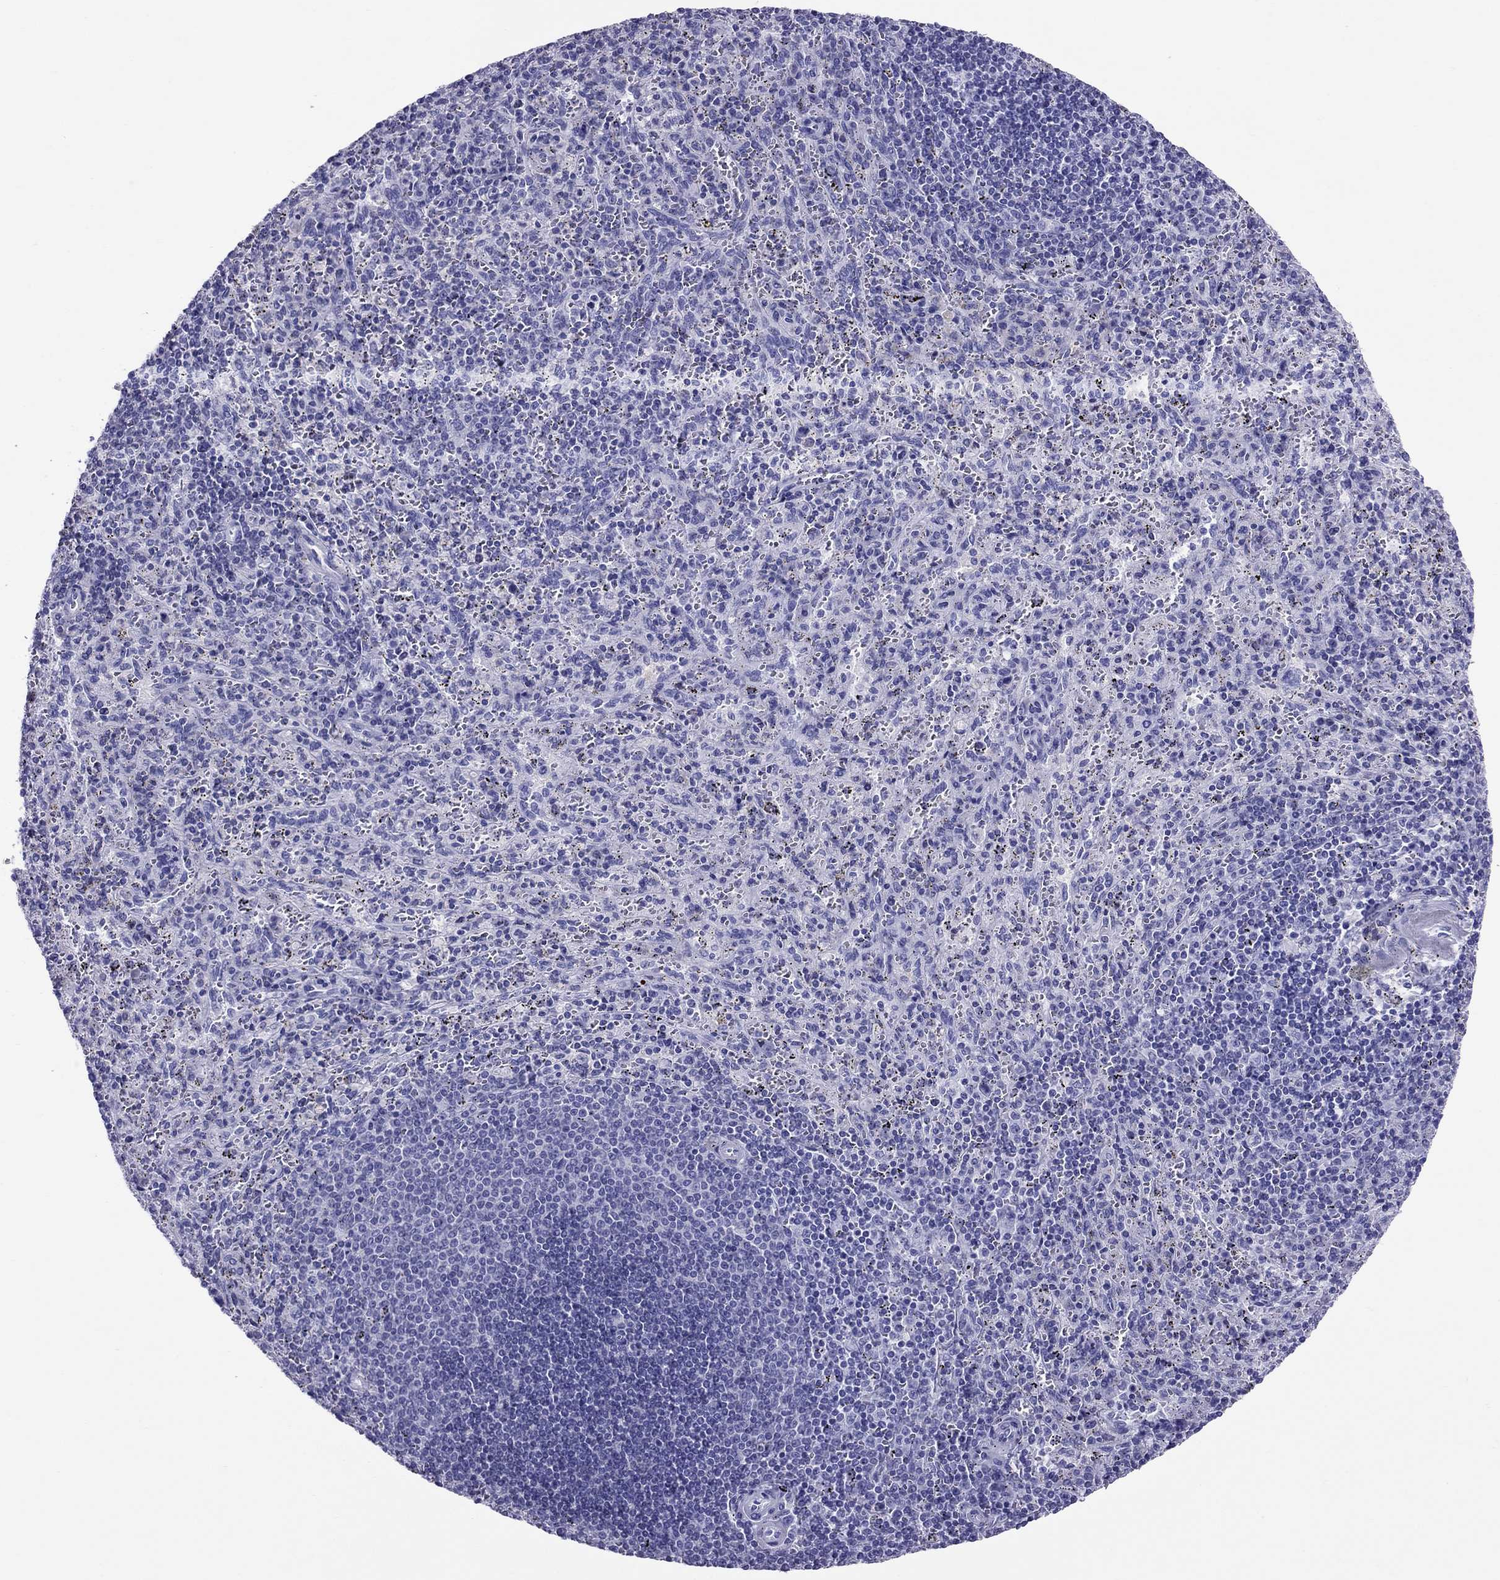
{"staining": {"intensity": "negative", "quantity": "none", "location": "none"}, "tissue": "spleen", "cell_type": "Cells in red pulp", "image_type": "normal", "snomed": [{"axis": "morphology", "description": "Normal tissue, NOS"}, {"axis": "topography", "description": "Spleen"}], "caption": "Spleen was stained to show a protein in brown. There is no significant staining in cells in red pulp. Nuclei are stained in blue.", "gene": "AVPR1B", "patient": {"sex": "male", "age": 57}}